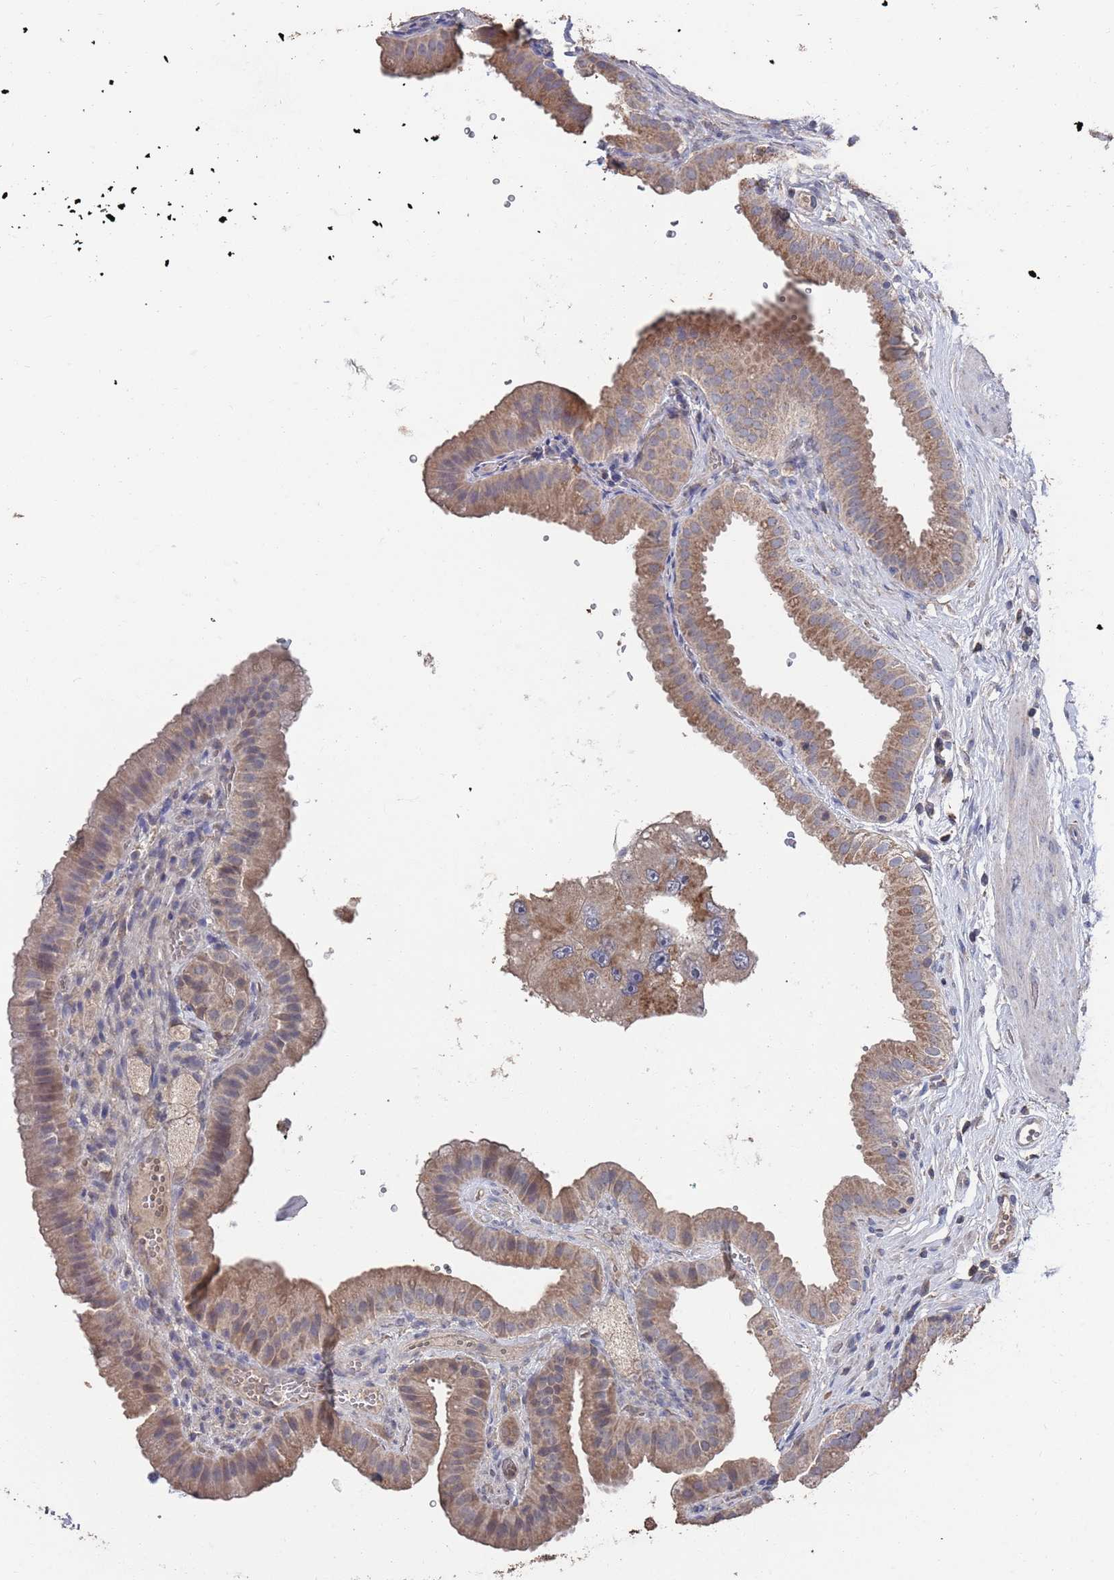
{"staining": {"intensity": "moderate", "quantity": "25%-75%", "location": "cytoplasmic/membranous"}, "tissue": "gallbladder", "cell_type": "Glandular cells", "image_type": "normal", "snomed": [{"axis": "morphology", "description": "Normal tissue, NOS"}, {"axis": "topography", "description": "Gallbladder"}], "caption": "Approximately 25%-75% of glandular cells in unremarkable human gallbladder show moderate cytoplasmic/membranous protein positivity as visualized by brown immunohistochemical staining.", "gene": "BTBD18", "patient": {"sex": "female", "age": 61}}